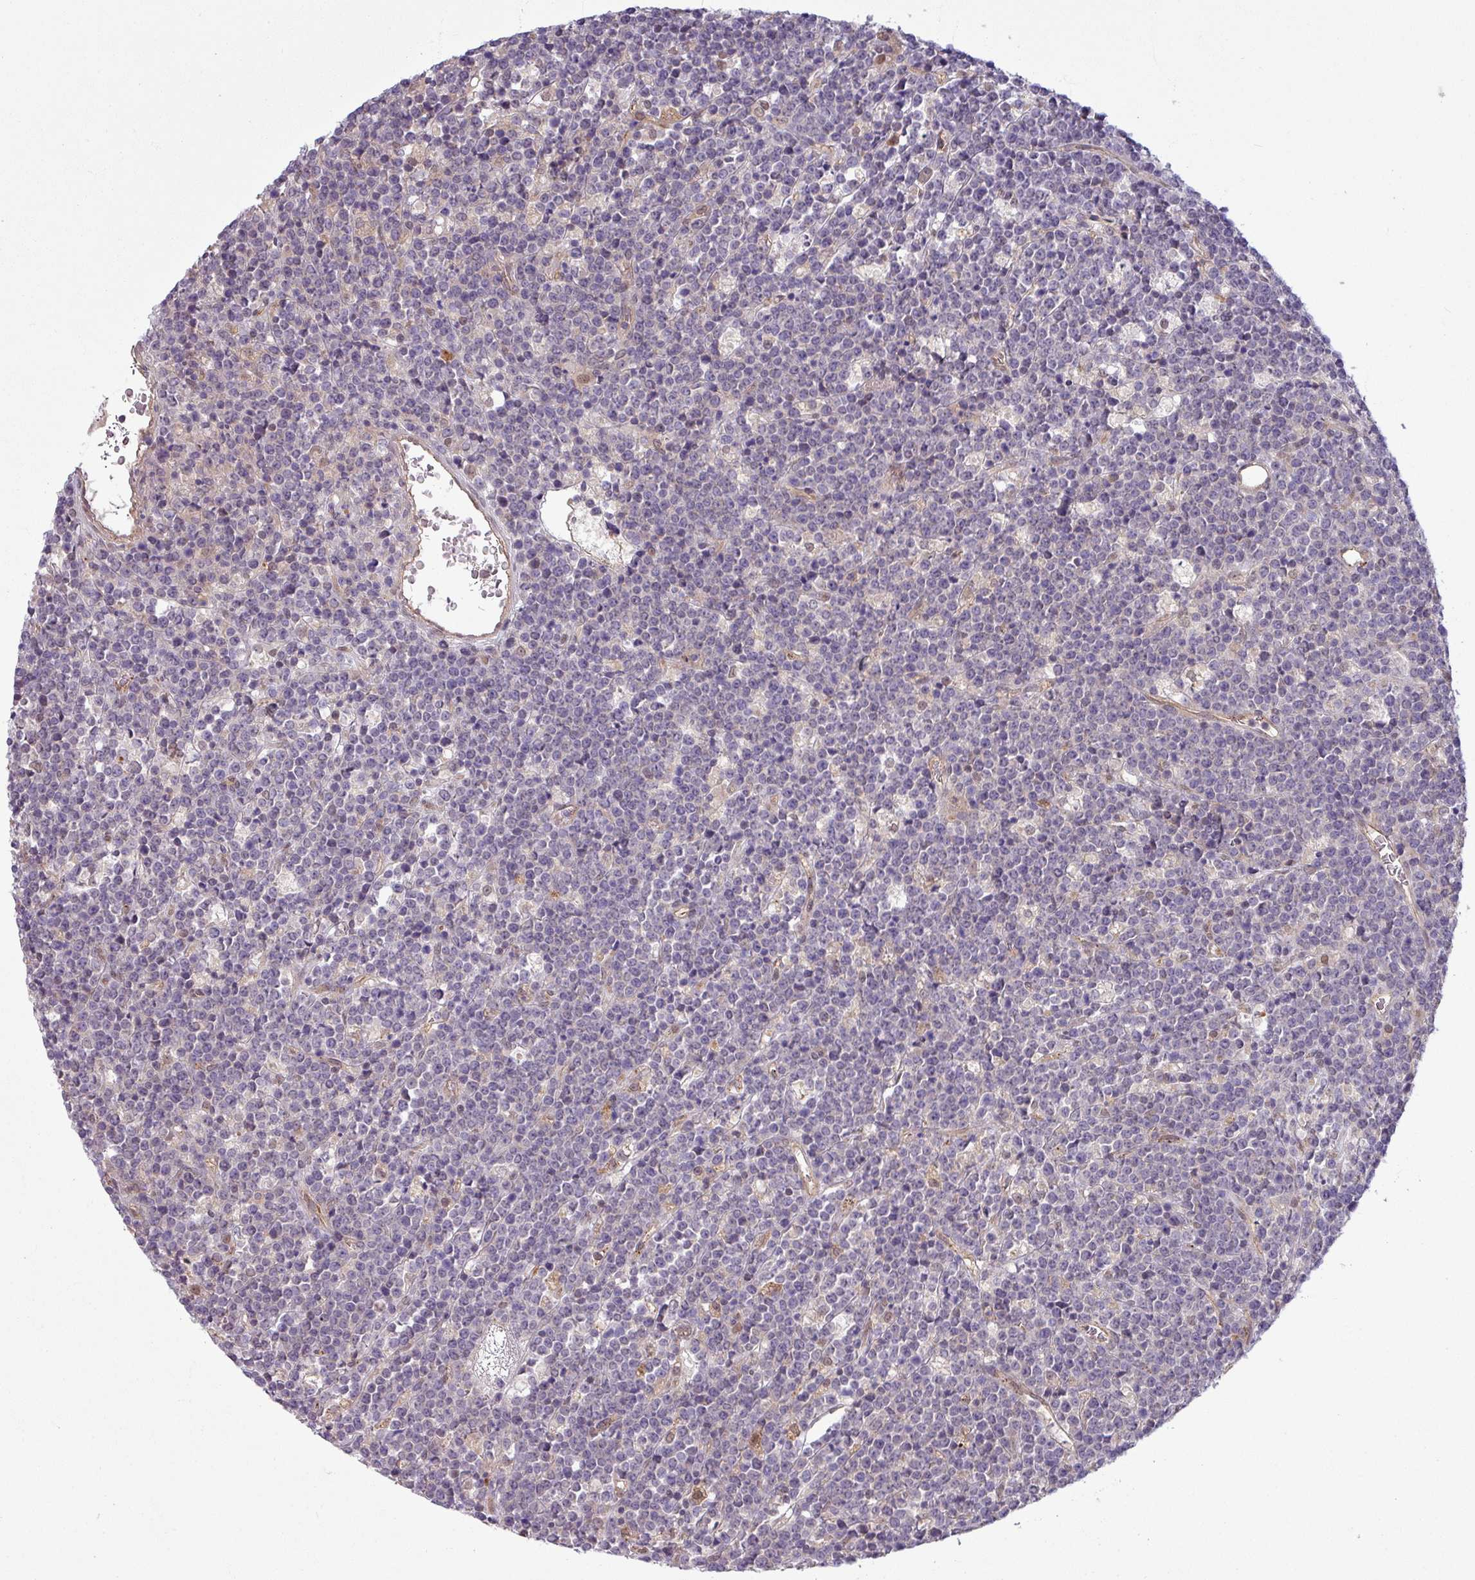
{"staining": {"intensity": "negative", "quantity": "none", "location": "none"}, "tissue": "lymphoma", "cell_type": "Tumor cells", "image_type": "cancer", "snomed": [{"axis": "morphology", "description": "Malignant lymphoma, non-Hodgkin's type, High grade"}, {"axis": "topography", "description": "Ovary"}], "caption": "A micrograph of human malignant lymphoma, non-Hodgkin's type (high-grade) is negative for staining in tumor cells.", "gene": "CCDC144A", "patient": {"sex": "female", "age": 56}}